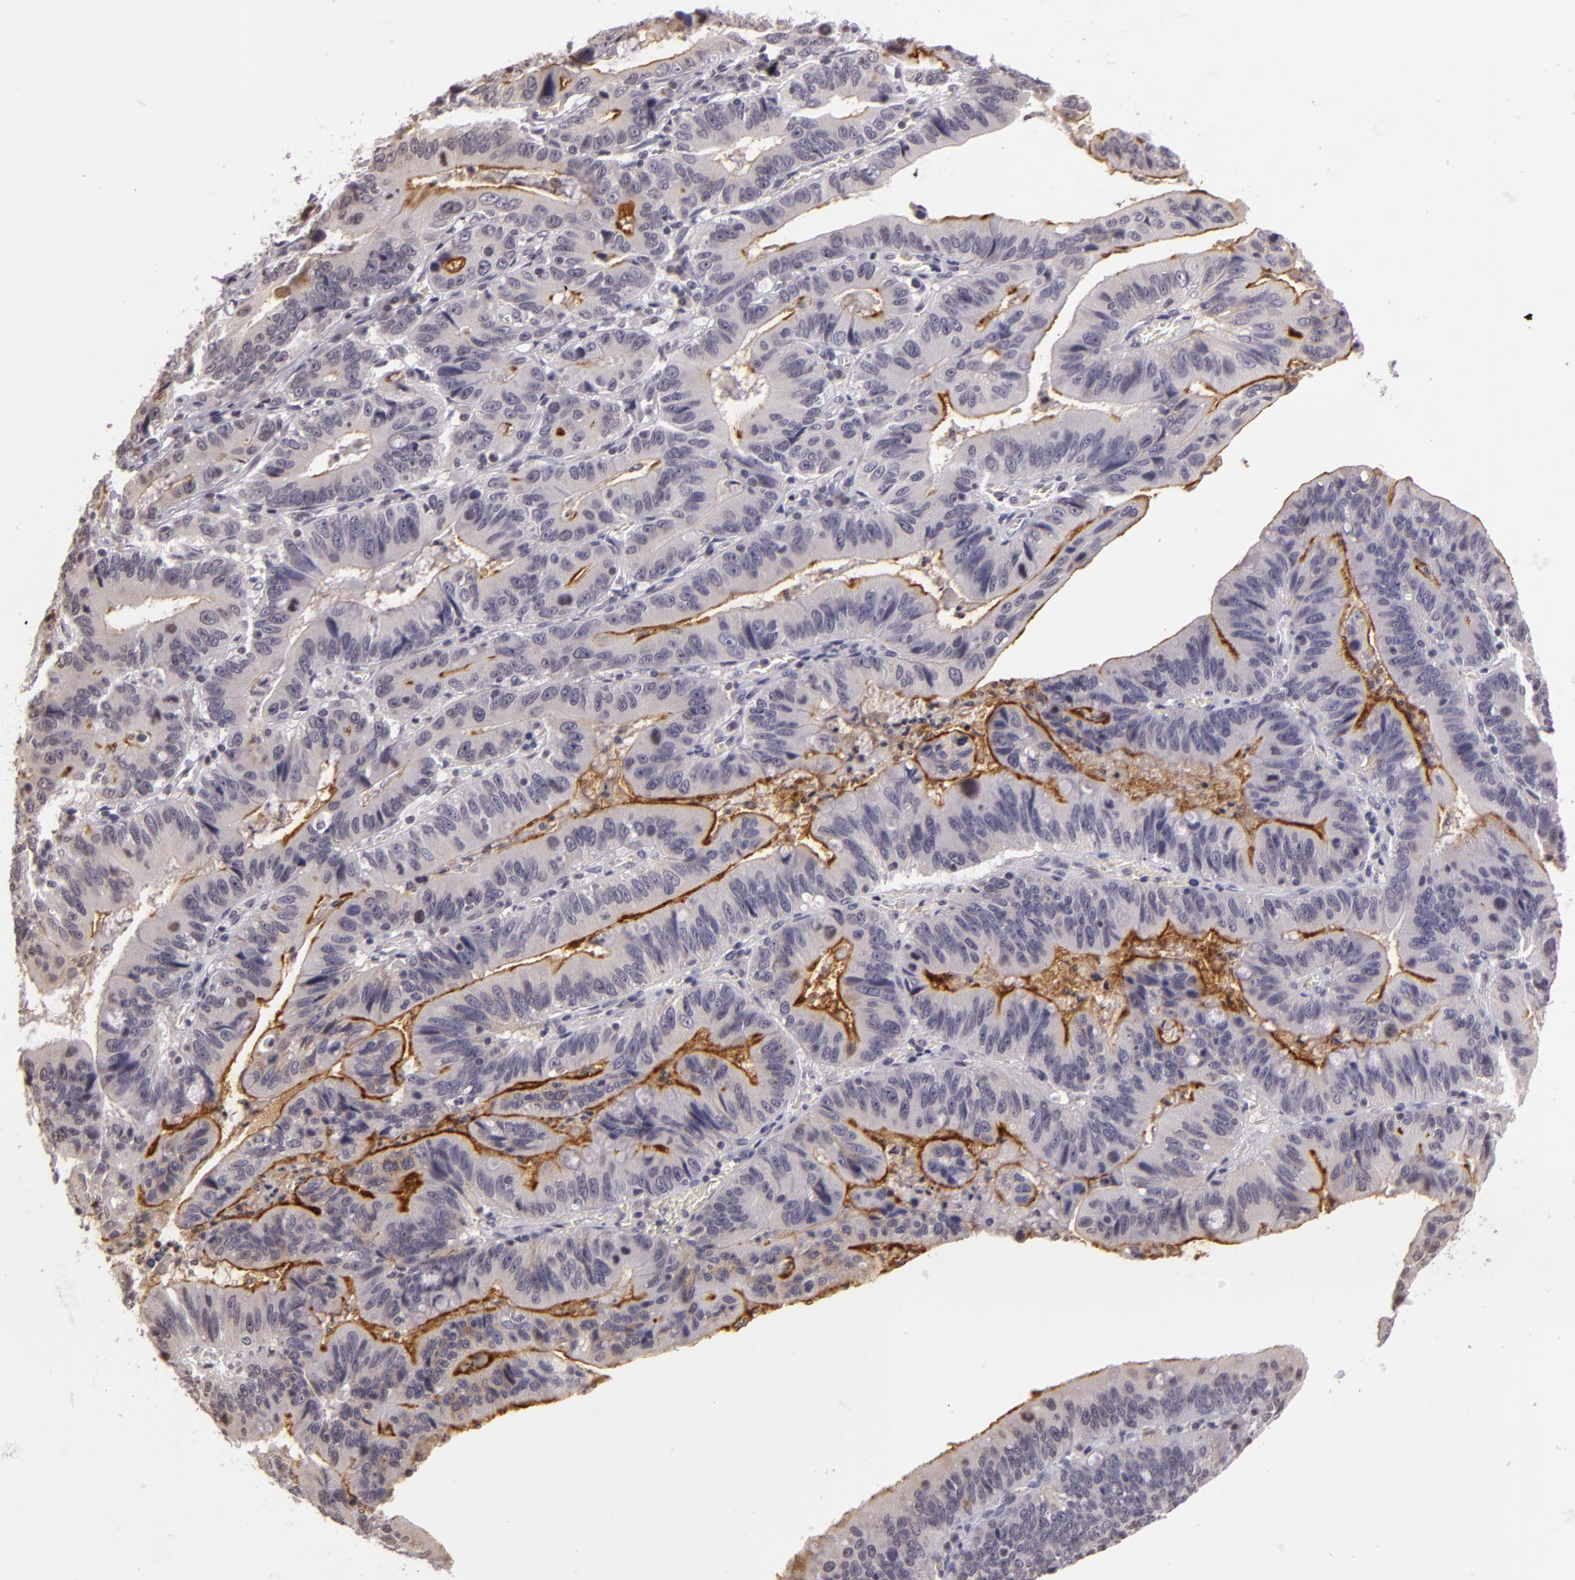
{"staining": {"intensity": "moderate", "quantity": "25%-75%", "location": "cytoplasmic/membranous"}, "tissue": "stomach cancer", "cell_type": "Tumor cells", "image_type": "cancer", "snomed": [{"axis": "morphology", "description": "Adenocarcinoma, NOS"}, {"axis": "topography", "description": "Stomach, upper"}], "caption": "Adenocarcinoma (stomach) stained for a protein (brown) demonstrates moderate cytoplasmic/membranous positive positivity in approximately 25%-75% of tumor cells.", "gene": "MUC1", "patient": {"sex": "male", "age": 63}}